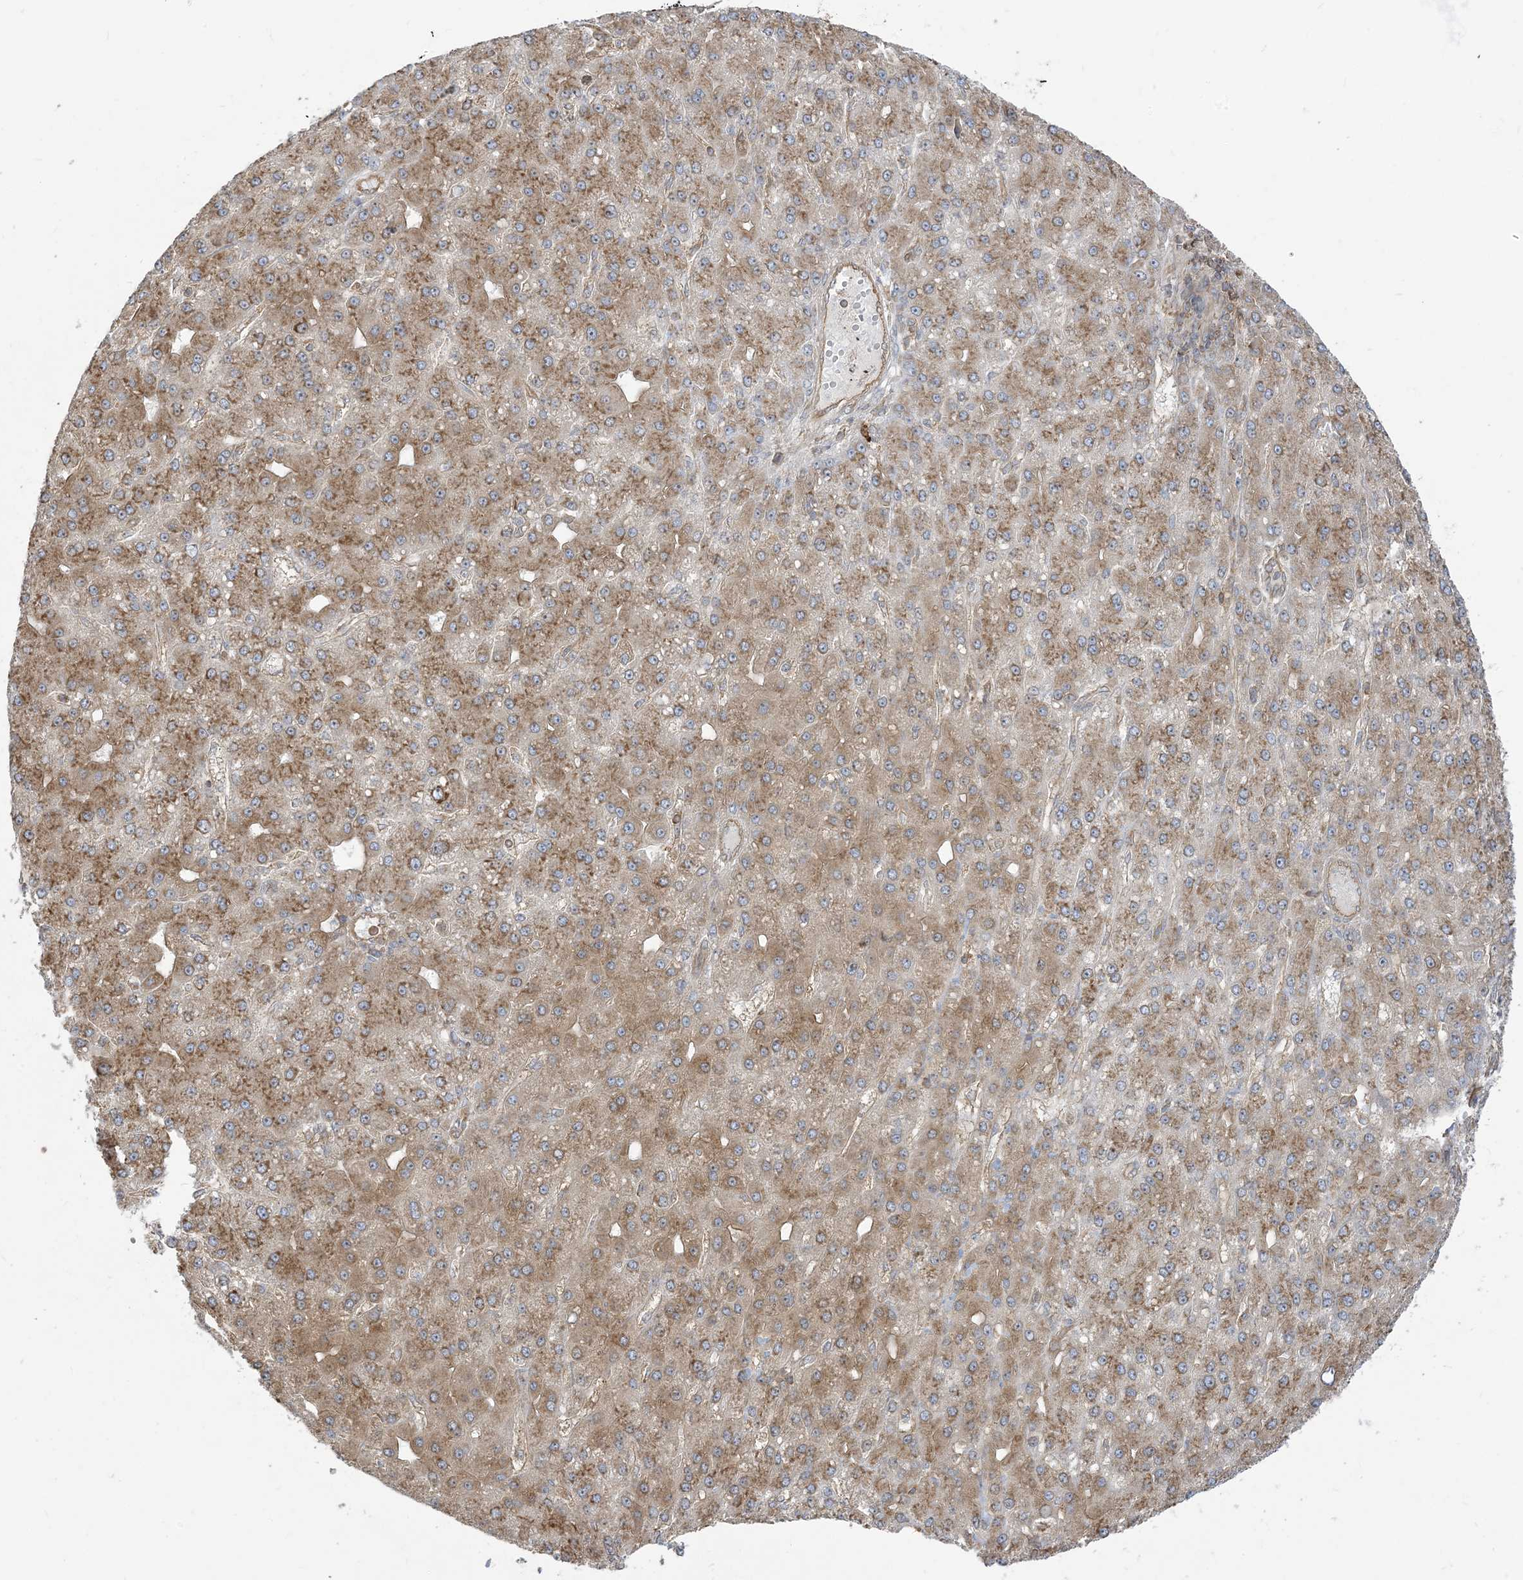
{"staining": {"intensity": "moderate", "quantity": ">75%", "location": "cytoplasmic/membranous"}, "tissue": "liver cancer", "cell_type": "Tumor cells", "image_type": "cancer", "snomed": [{"axis": "morphology", "description": "Carcinoma, Hepatocellular, NOS"}, {"axis": "topography", "description": "Liver"}], "caption": "Protein expression analysis of human liver hepatocellular carcinoma reveals moderate cytoplasmic/membranous expression in about >75% of tumor cells. Nuclei are stained in blue.", "gene": "SRP72", "patient": {"sex": "male", "age": 67}}